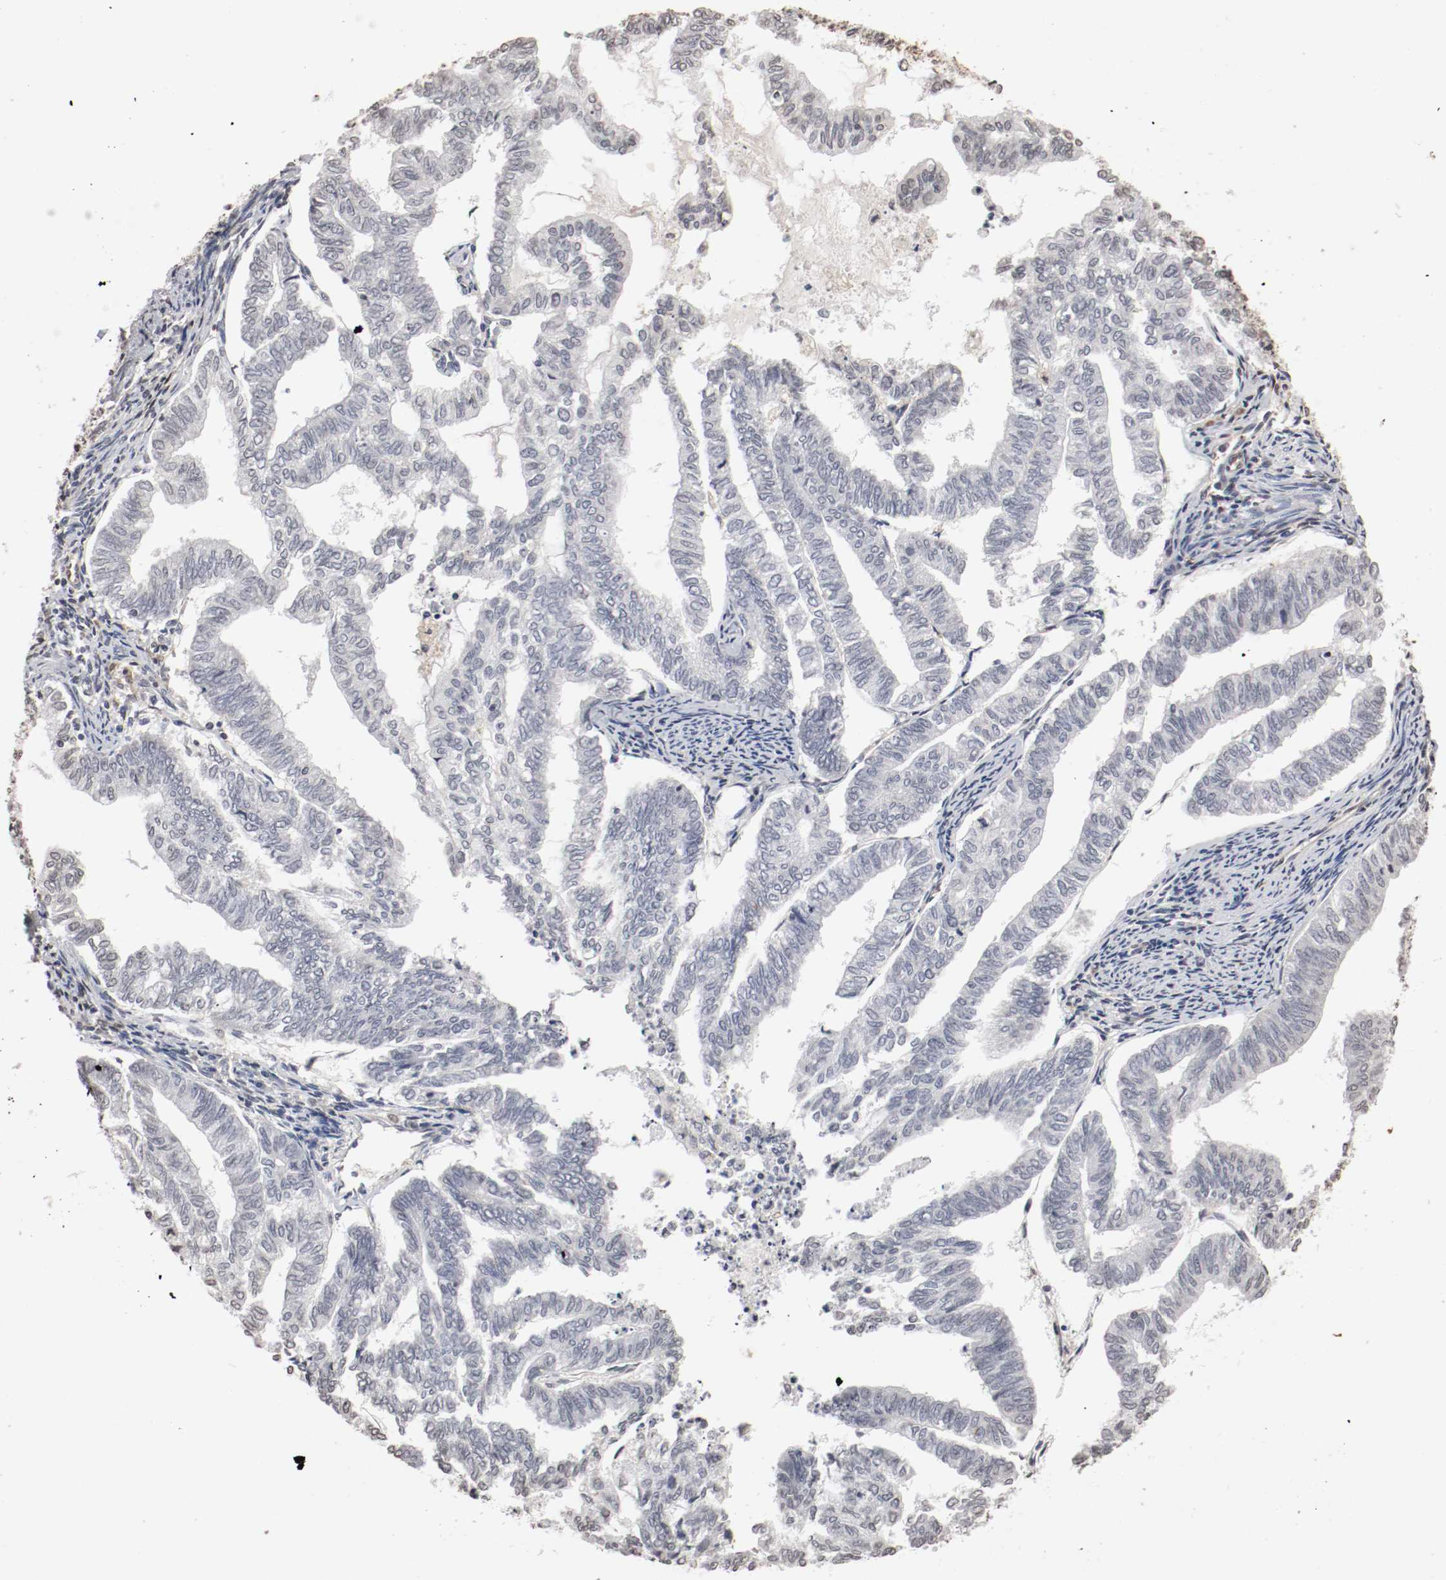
{"staining": {"intensity": "negative", "quantity": "none", "location": "none"}, "tissue": "endometrial cancer", "cell_type": "Tumor cells", "image_type": "cancer", "snomed": [{"axis": "morphology", "description": "Adenocarcinoma, NOS"}, {"axis": "topography", "description": "Endometrium"}], "caption": "This is a image of immunohistochemistry (IHC) staining of endometrial adenocarcinoma, which shows no expression in tumor cells. (Brightfield microscopy of DAB immunohistochemistry (IHC) at high magnification).", "gene": "WASL", "patient": {"sex": "female", "age": 79}}